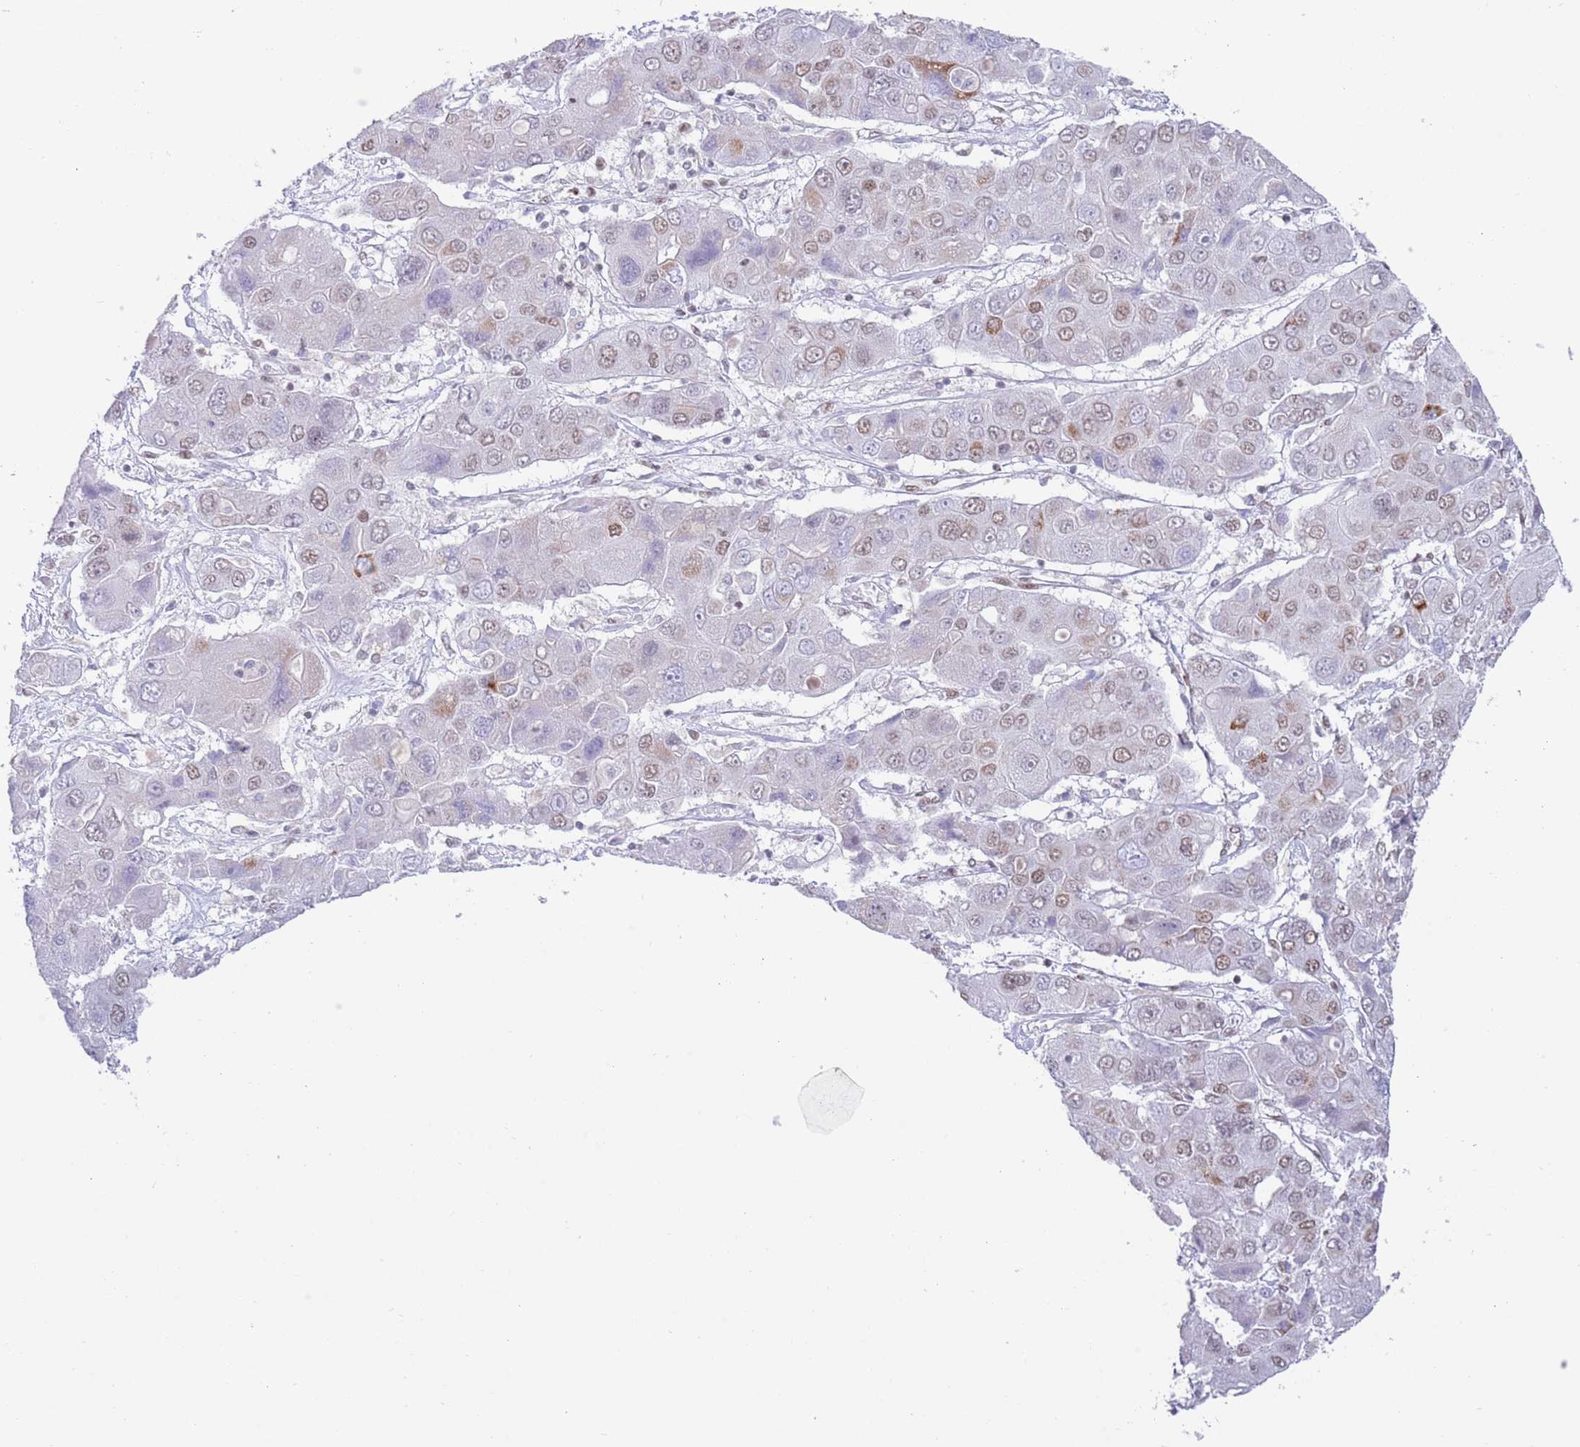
{"staining": {"intensity": "moderate", "quantity": ">75%", "location": "nuclear"}, "tissue": "liver cancer", "cell_type": "Tumor cells", "image_type": "cancer", "snomed": [{"axis": "morphology", "description": "Cholangiocarcinoma"}, {"axis": "topography", "description": "Liver"}], "caption": "Protein analysis of liver cholangiocarcinoma tissue demonstrates moderate nuclear expression in about >75% of tumor cells.", "gene": "ZNF382", "patient": {"sex": "male", "age": 67}}